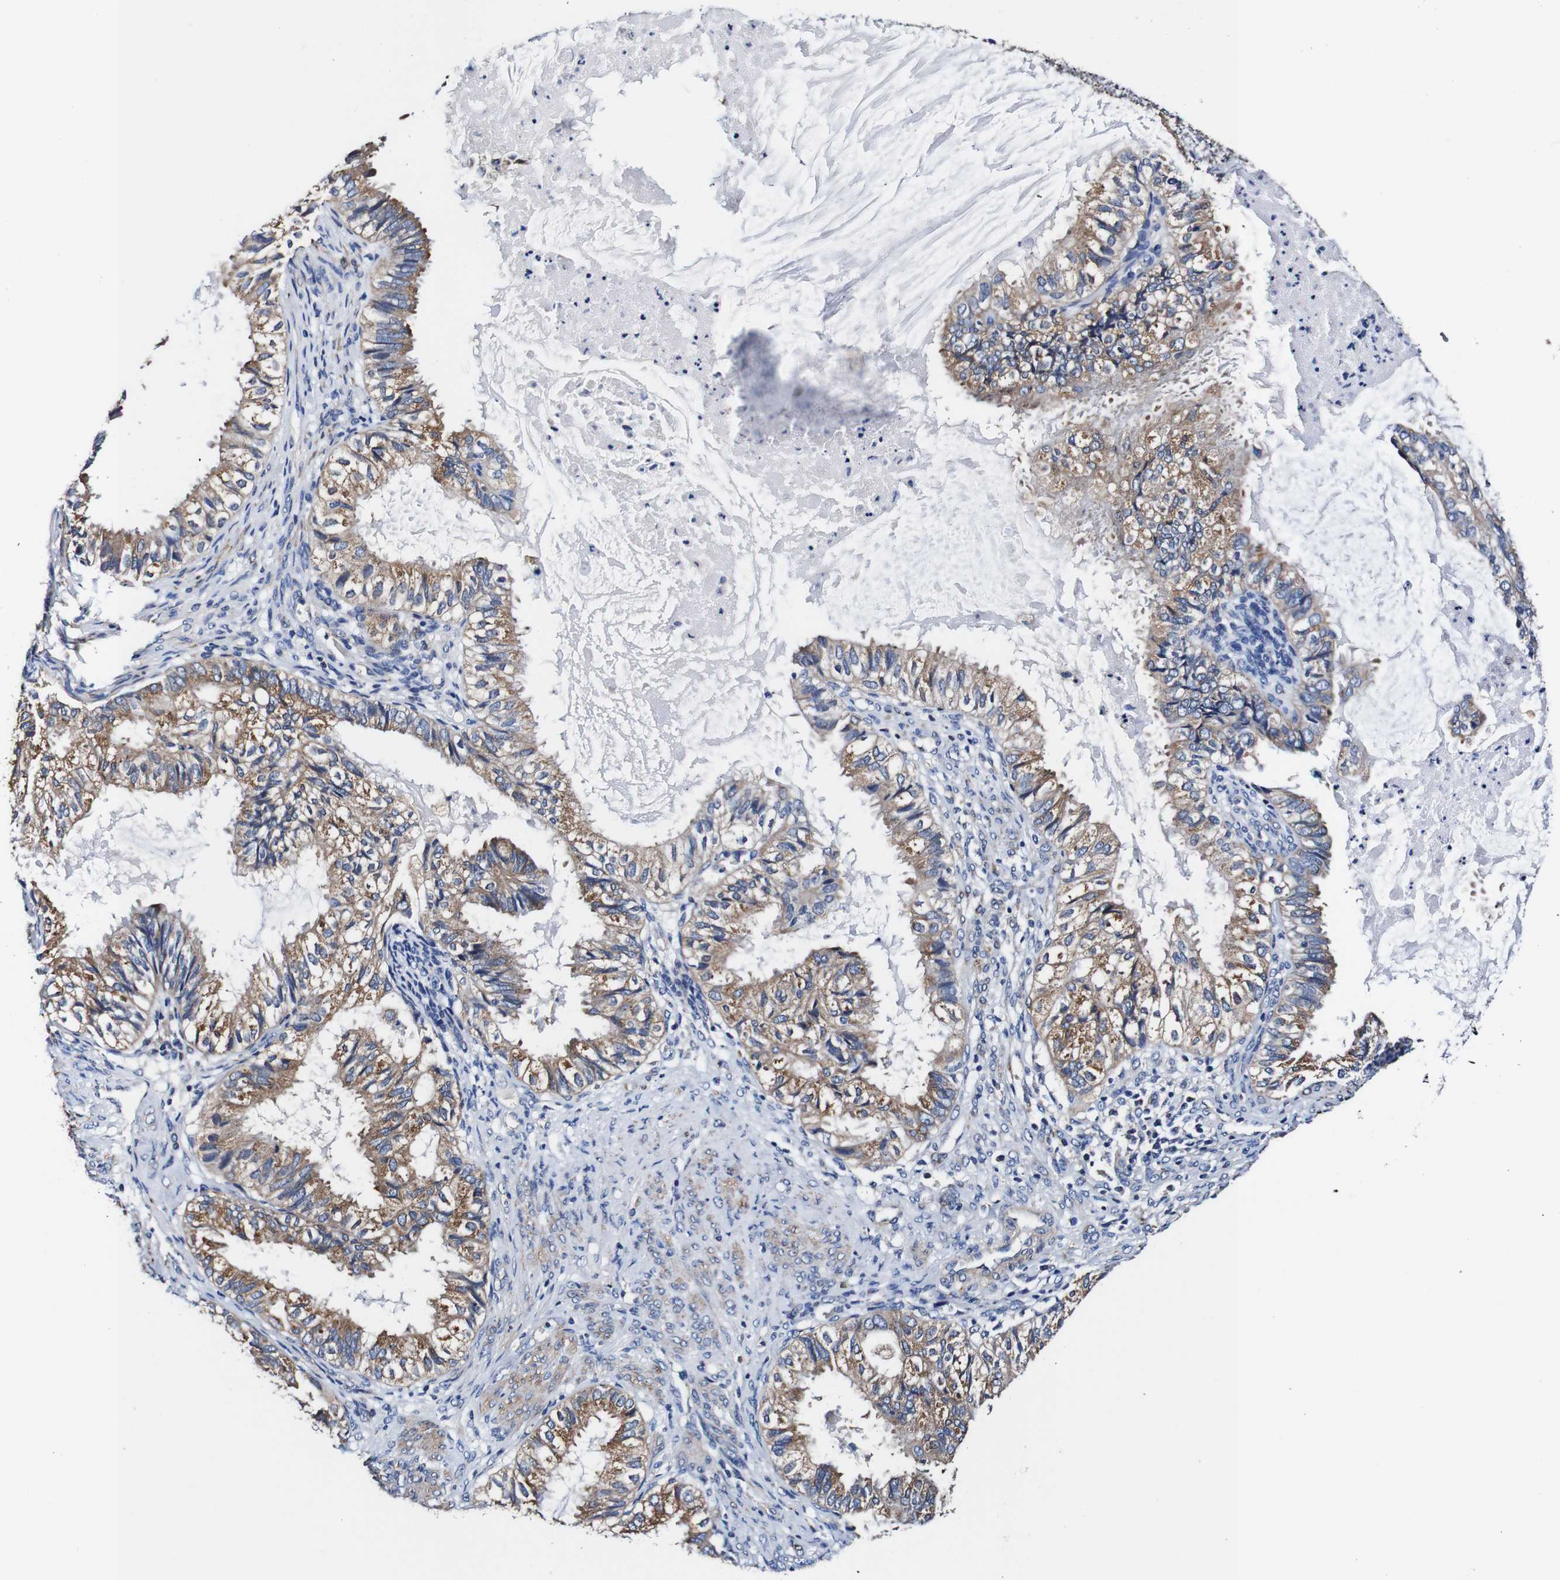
{"staining": {"intensity": "moderate", "quantity": ">75%", "location": "cytoplasmic/membranous"}, "tissue": "cervical cancer", "cell_type": "Tumor cells", "image_type": "cancer", "snomed": [{"axis": "morphology", "description": "Normal tissue, NOS"}, {"axis": "morphology", "description": "Adenocarcinoma, NOS"}, {"axis": "topography", "description": "Cervix"}, {"axis": "topography", "description": "Endometrium"}], "caption": "A high-resolution photomicrograph shows immunohistochemistry staining of adenocarcinoma (cervical), which displays moderate cytoplasmic/membranous positivity in about >75% of tumor cells.", "gene": "PDCD6IP", "patient": {"sex": "female", "age": 86}}